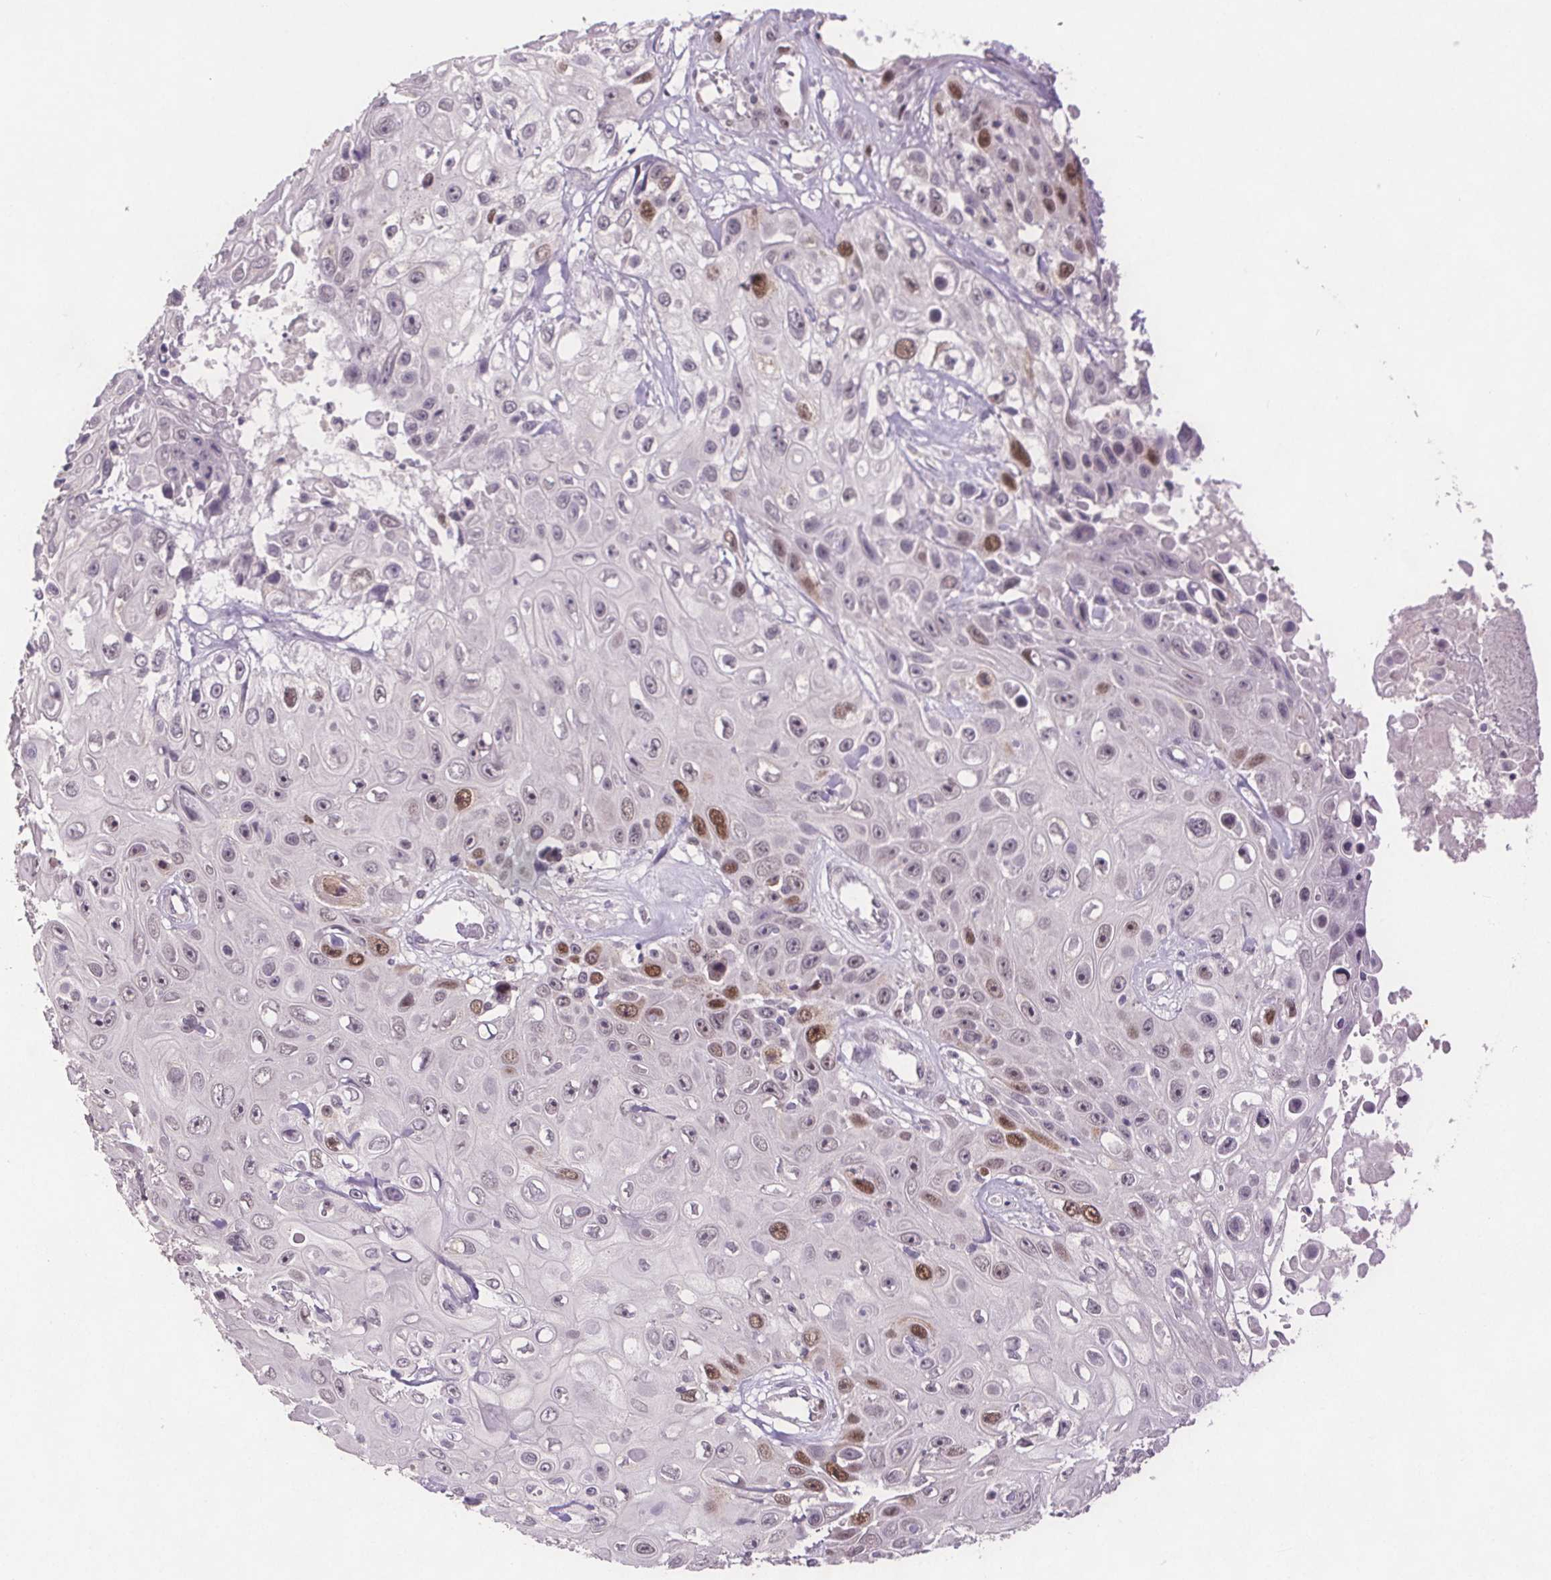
{"staining": {"intensity": "moderate", "quantity": "<25%", "location": "nuclear"}, "tissue": "skin cancer", "cell_type": "Tumor cells", "image_type": "cancer", "snomed": [{"axis": "morphology", "description": "Squamous cell carcinoma, NOS"}, {"axis": "topography", "description": "Skin"}], "caption": "The immunohistochemical stain labels moderate nuclear expression in tumor cells of skin cancer tissue. Using DAB (3,3'-diaminobenzidine) (brown) and hematoxylin (blue) stains, captured at high magnification using brightfield microscopy.", "gene": "CENPF", "patient": {"sex": "male", "age": 82}}